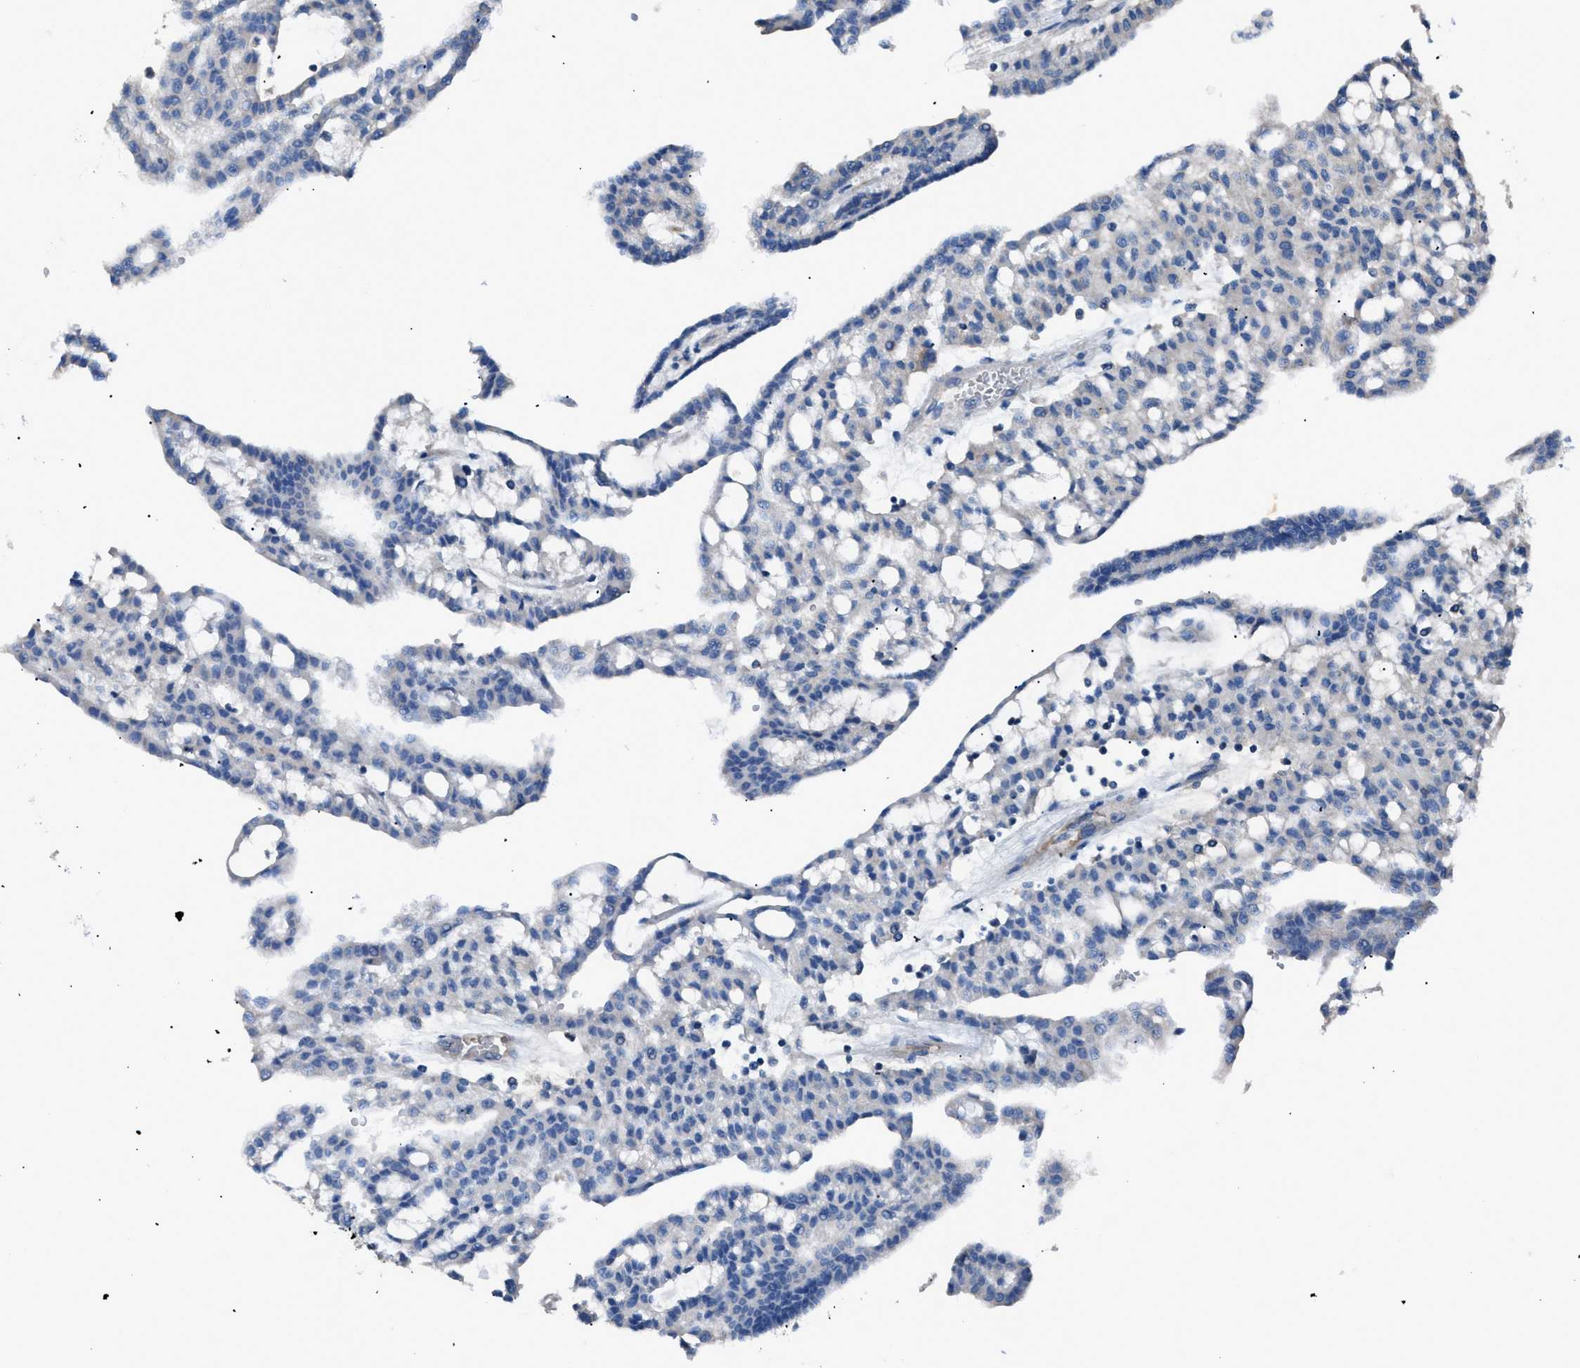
{"staining": {"intensity": "negative", "quantity": "none", "location": "none"}, "tissue": "renal cancer", "cell_type": "Tumor cells", "image_type": "cancer", "snomed": [{"axis": "morphology", "description": "Adenocarcinoma, NOS"}, {"axis": "topography", "description": "Kidney"}], "caption": "Immunohistochemistry of human renal cancer (adenocarcinoma) demonstrates no expression in tumor cells.", "gene": "SGCZ", "patient": {"sex": "male", "age": 63}}